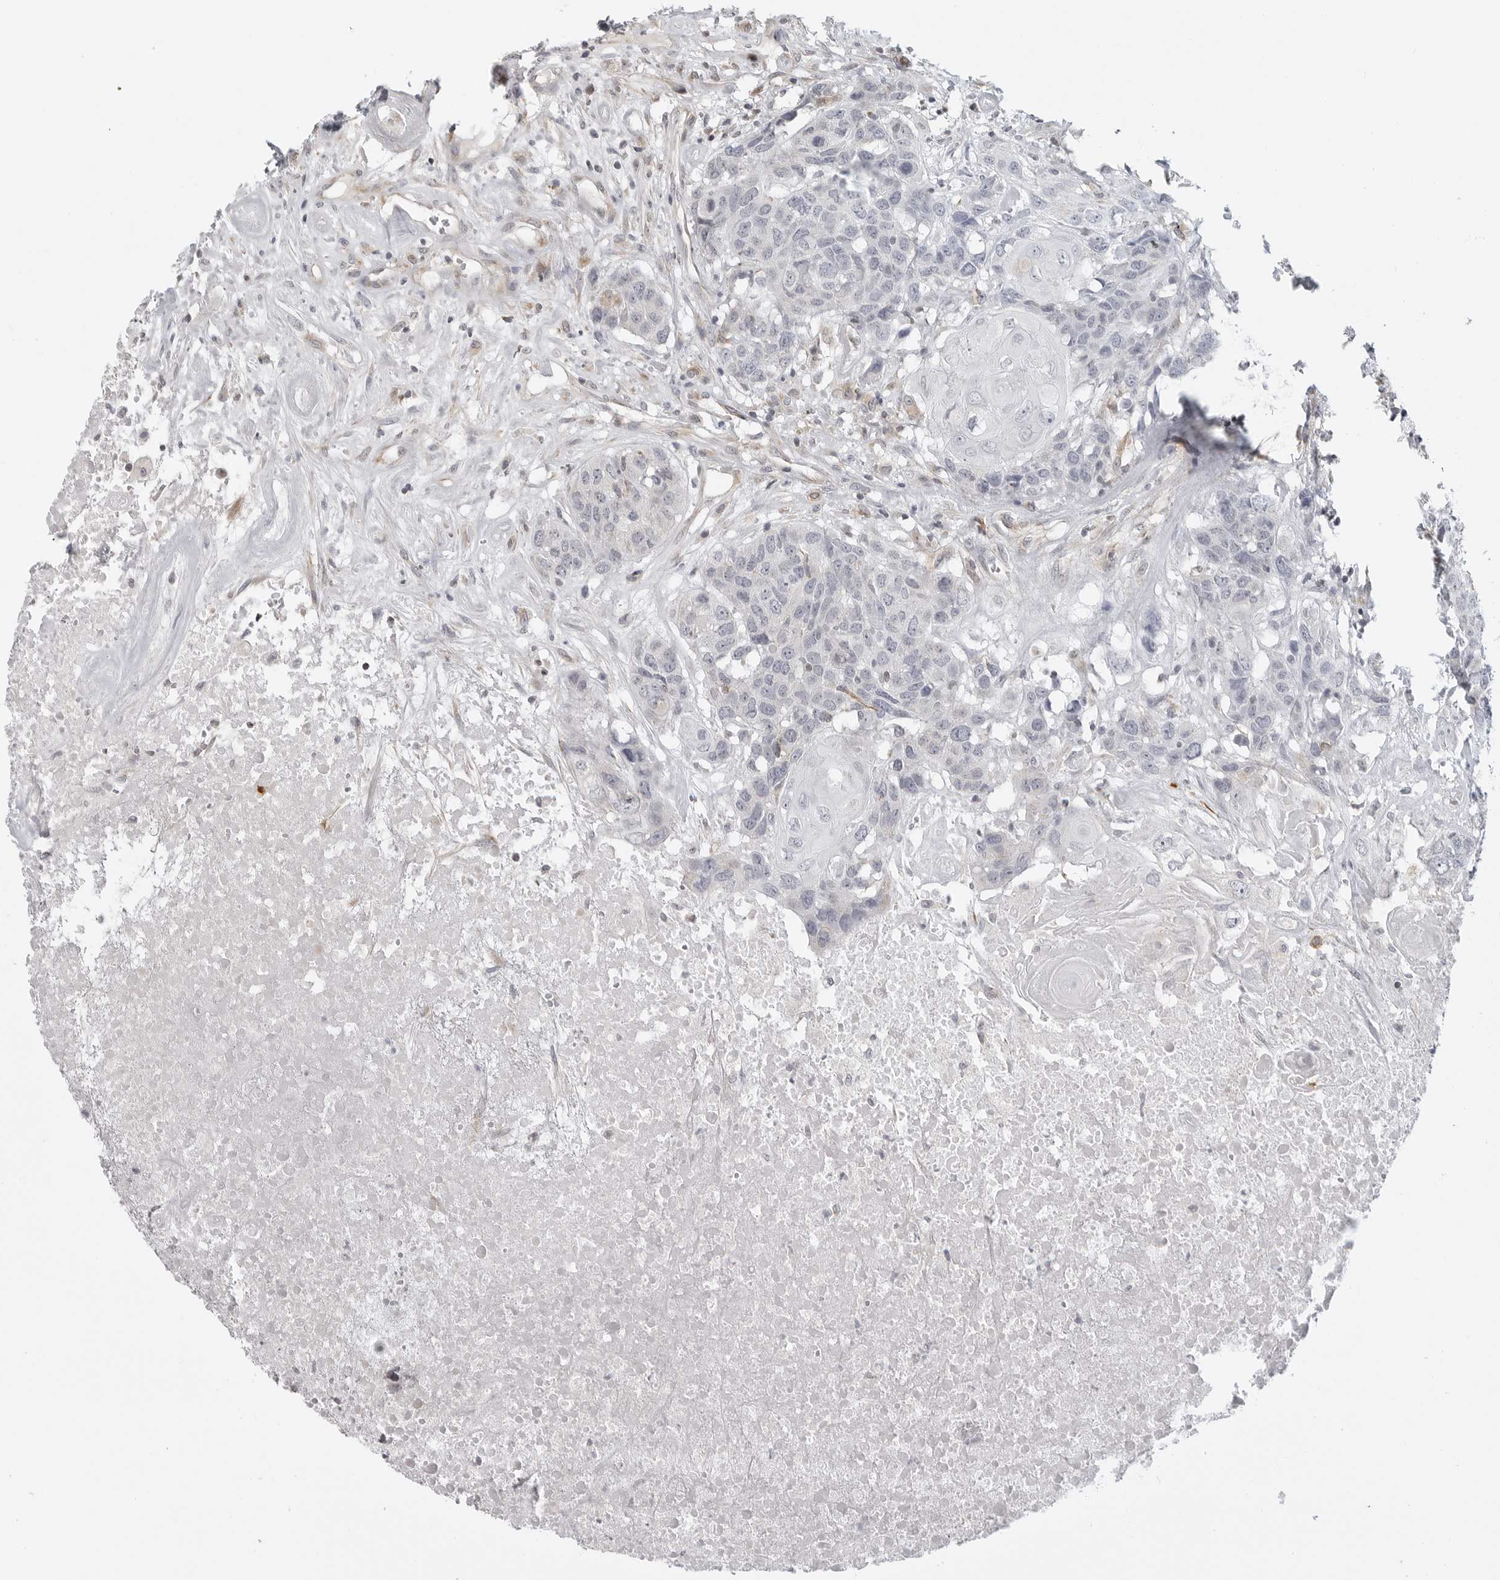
{"staining": {"intensity": "negative", "quantity": "none", "location": "none"}, "tissue": "head and neck cancer", "cell_type": "Tumor cells", "image_type": "cancer", "snomed": [{"axis": "morphology", "description": "Squamous cell carcinoma, NOS"}, {"axis": "topography", "description": "Head-Neck"}], "caption": "High power microscopy histopathology image of an immunohistochemistry (IHC) histopathology image of head and neck cancer, revealing no significant expression in tumor cells.", "gene": "MAP7D1", "patient": {"sex": "male", "age": 66}}